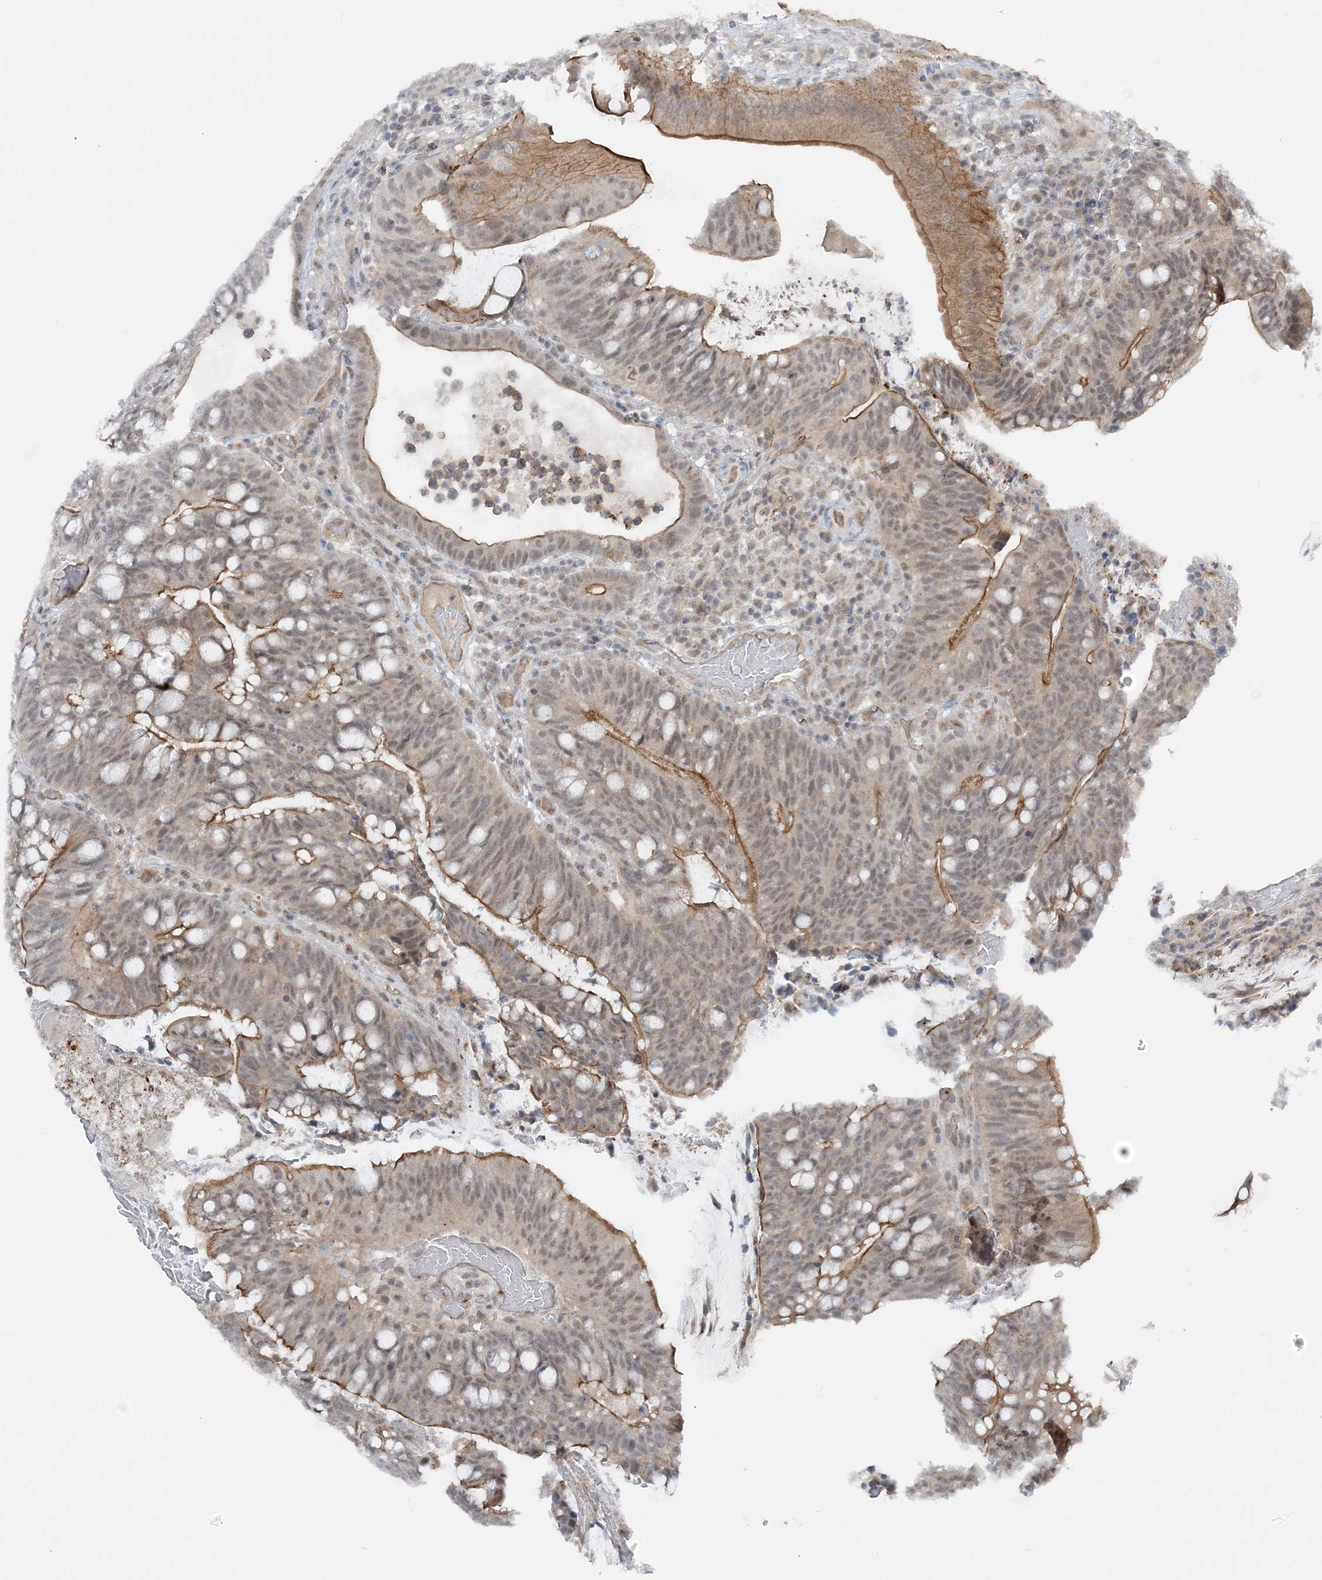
{"staining": {"intensity": "moderate", "quantity": "25%-75%", "location": "cytoplasmic/membranous"}, "tissue": "colorectal cancer", "cell_type": "Tumor cells", "image_type": "cancer", "snomed": [{"axis": "morphology", "description": "Adenocarcinoma, NOS"}, {"axis": "topography", "description": "Colon"}], "caption": "High-power microscopy captured an IHC histopathology image of adenocarcinoma (colorectal), revealing moderate cytoplasmic/membranous staining in about 25%-75% of tumor cells. The staining was performed using DAB to visualize the protein expression in brown, while the nuclei were stained in blue with hematoxylin (Magnification: 20x).", "gene": "ATP11A", "patient": {"sex": "female", "age": 66}}